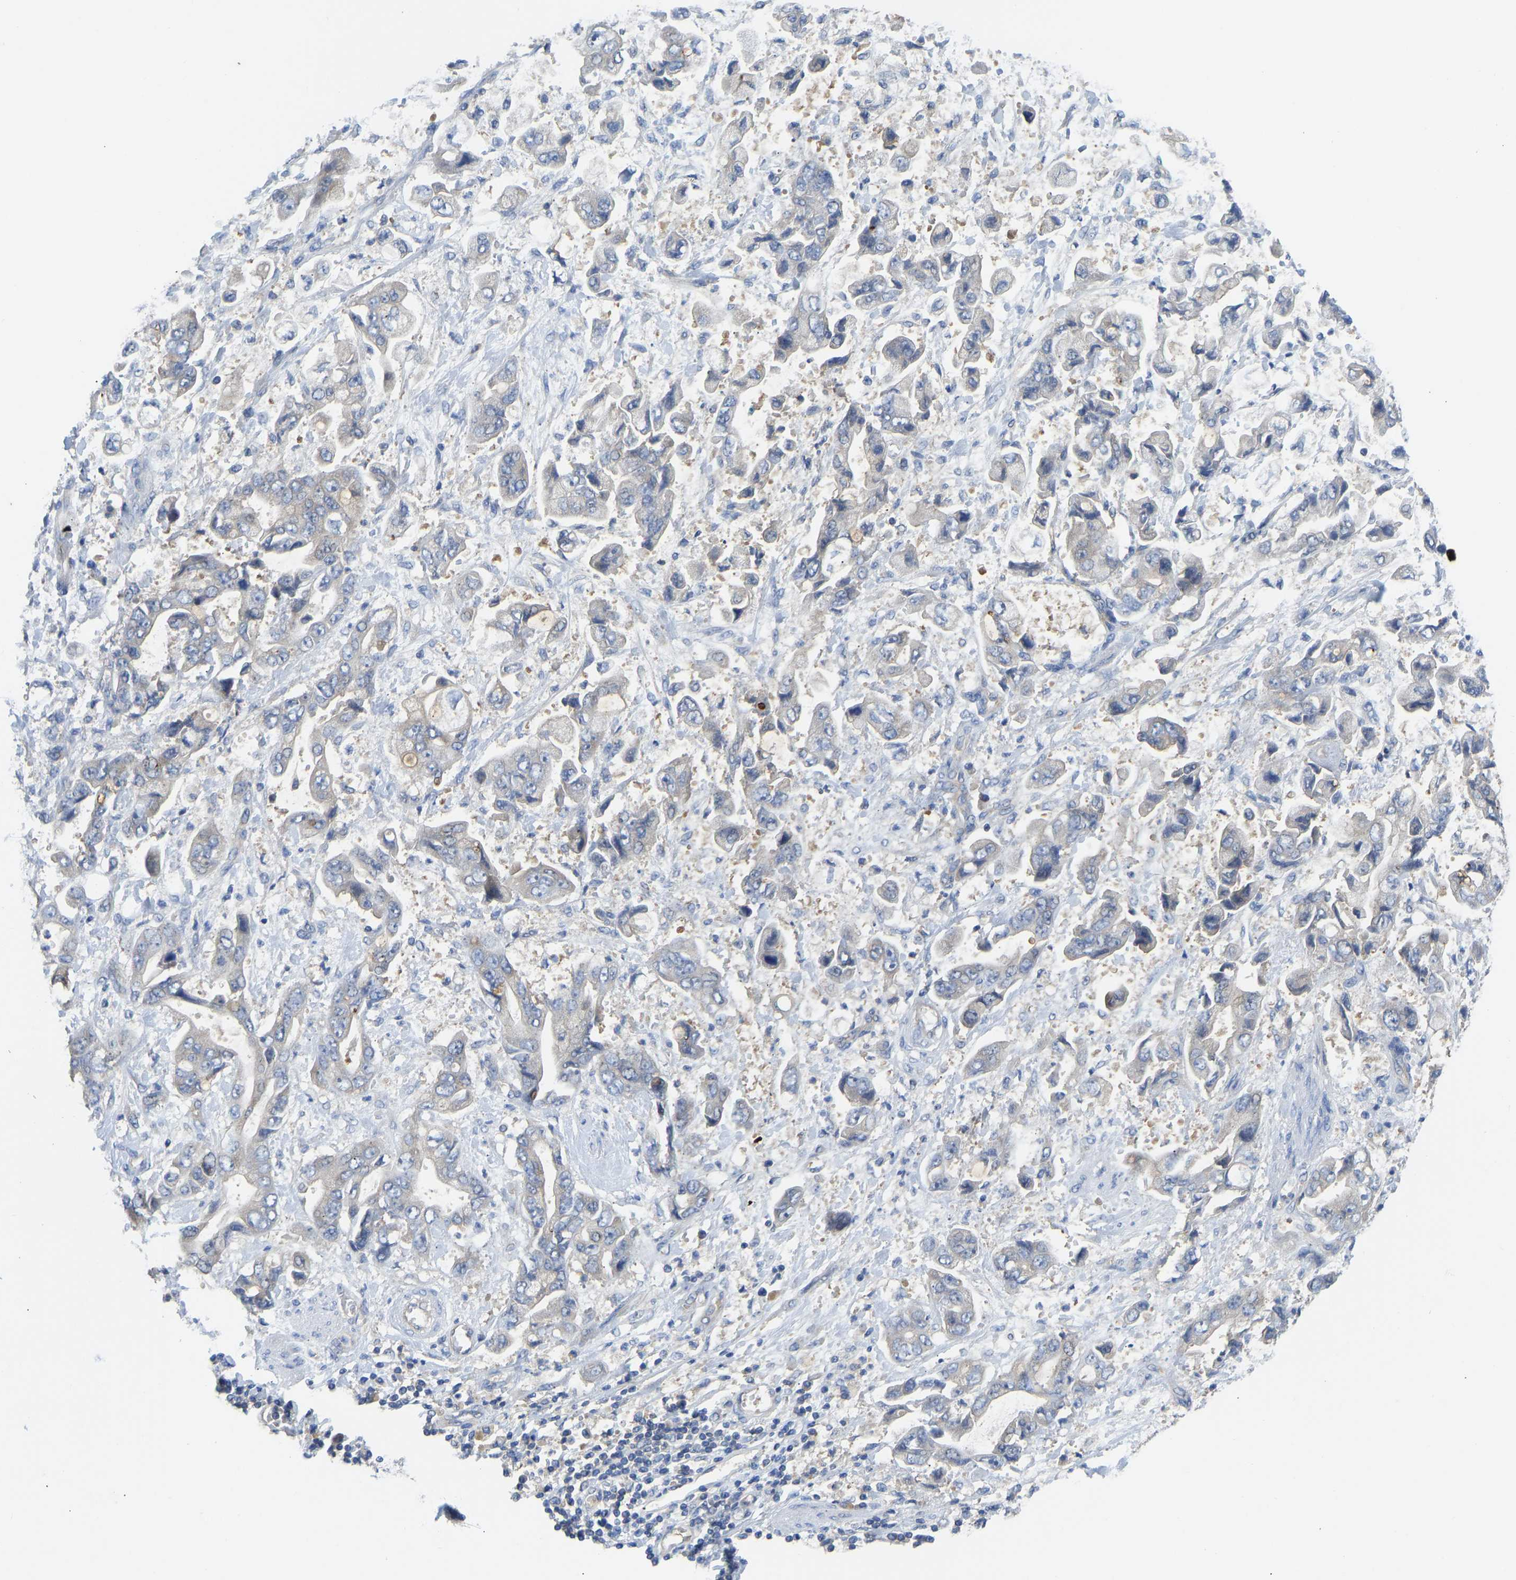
{"staining": {"intensity": "weak", "quantity": "<25%", "location": "cytoplasmic/membranous"}, "tissue": "stomach cancer", "cell_type": "Tumor cells", "image_type": "cancer", "snomed": [{"axis": "morphology", "description": "Normal tissue, NOS"}, {"axis": "morphology", "description": "Adenocarcinoma, NOS"}, {"axis": "topography", "description": "Stomach"}], "caption": "Adenocarcinoma (stomach) stained for a protein using immunohistochemistry (IHC) shows no positivity tumor cells.", "gene": "PPP3CA", "patient": {"sex": "male", "age": 62}}